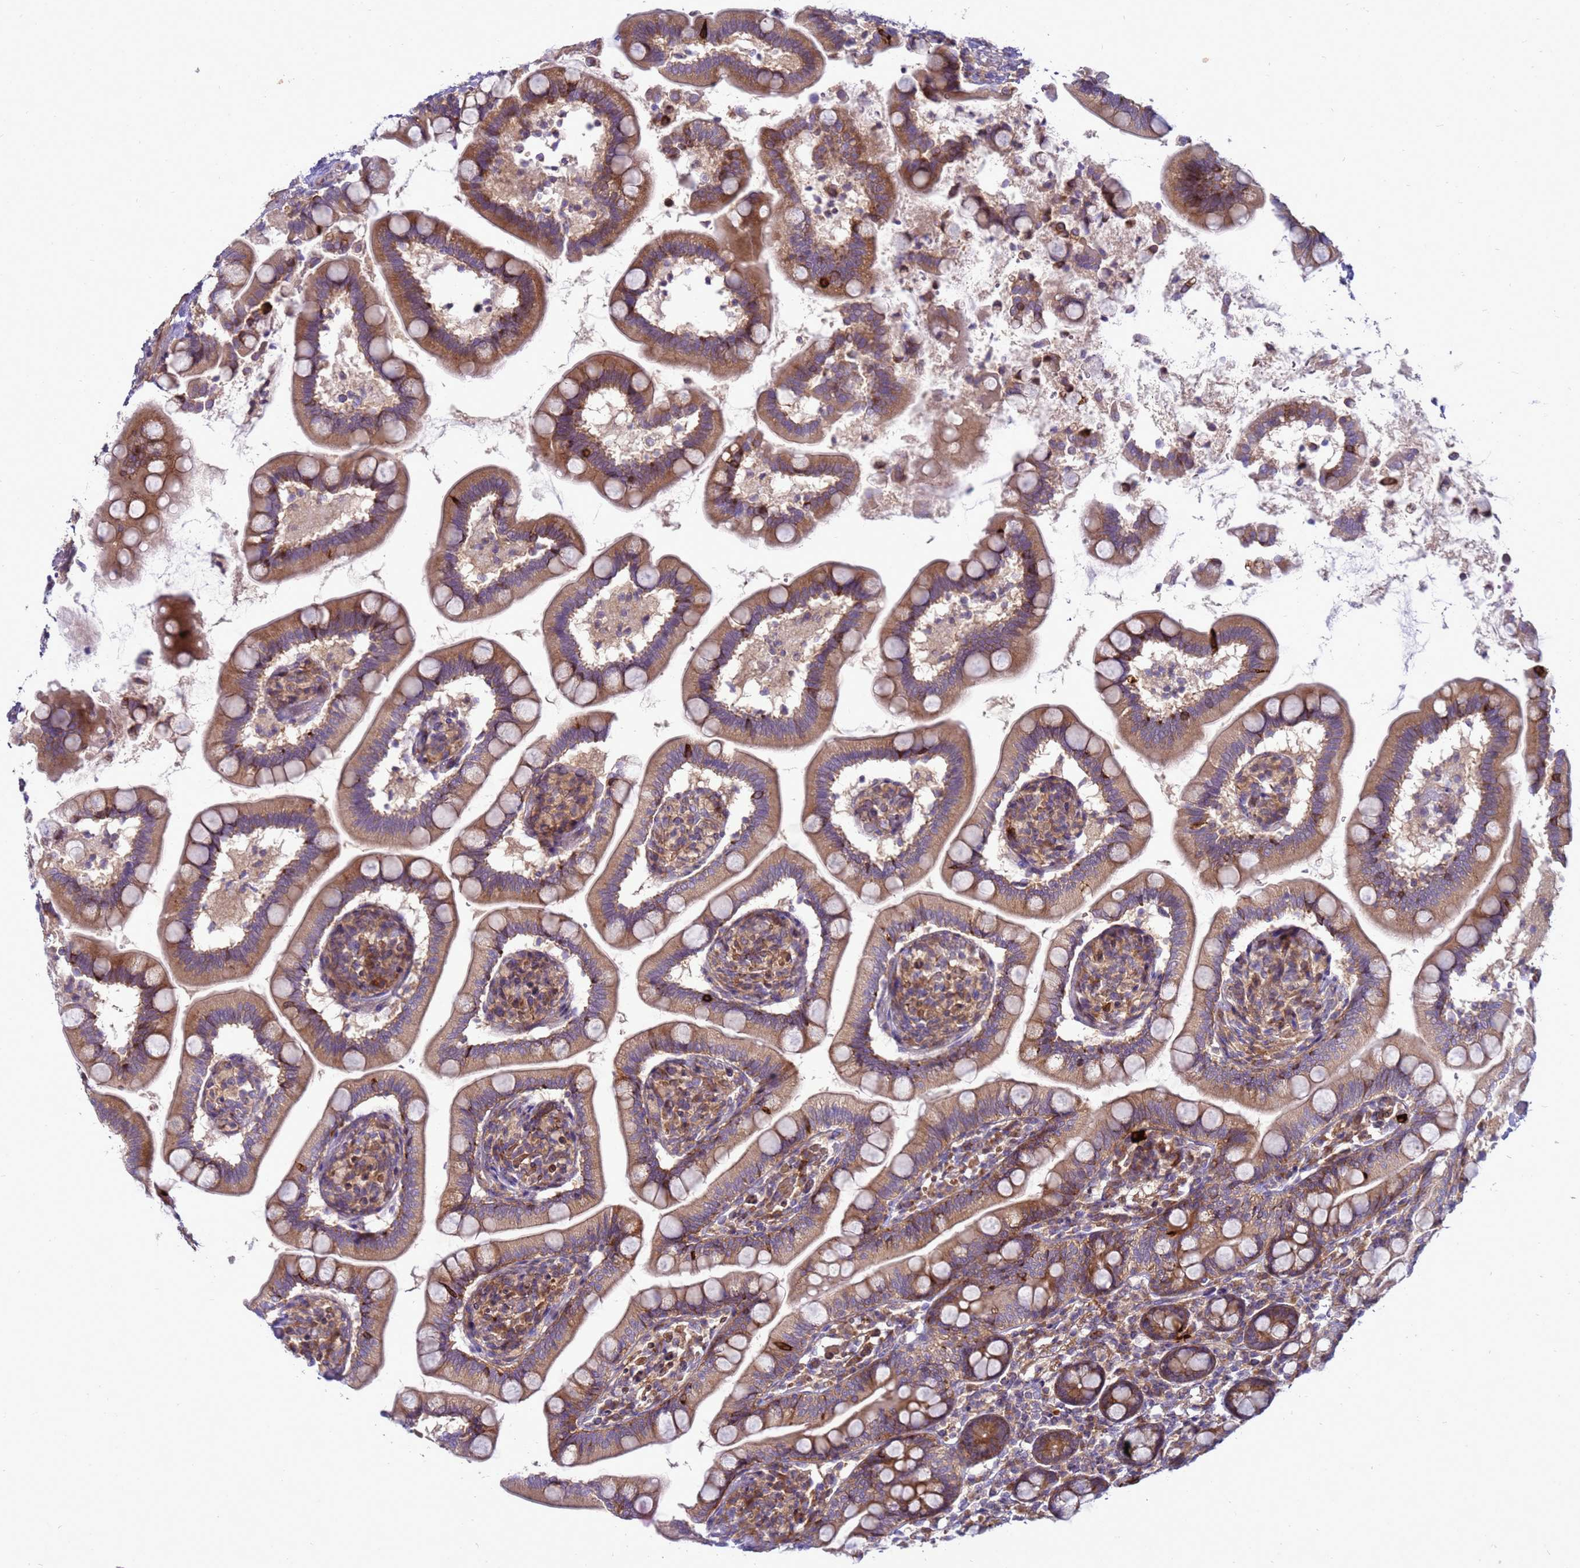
{"staining": {"intensity": "moderate", "quantity": ">75%", "location": "cytoplasmic/membranous"}, "tissue": "small intestine", "cell_type": "Glandular cells", "image_type": "normal", "snomed": [{"axis": "morphology", "description": "Normal tissue, NOS"}, {"axis": "topography", "description": "Small intestine"}], "caption": "Small intestine was stained to show a protein in brown. There is medium levels of moderate cytoplasmic/membranous staining in about >75% of glandular cells. (DAB = brown stain, brightfield microscopy at high magnification).", "gene": "MON1B", "patient": {"sex": "female", "age": 64}}